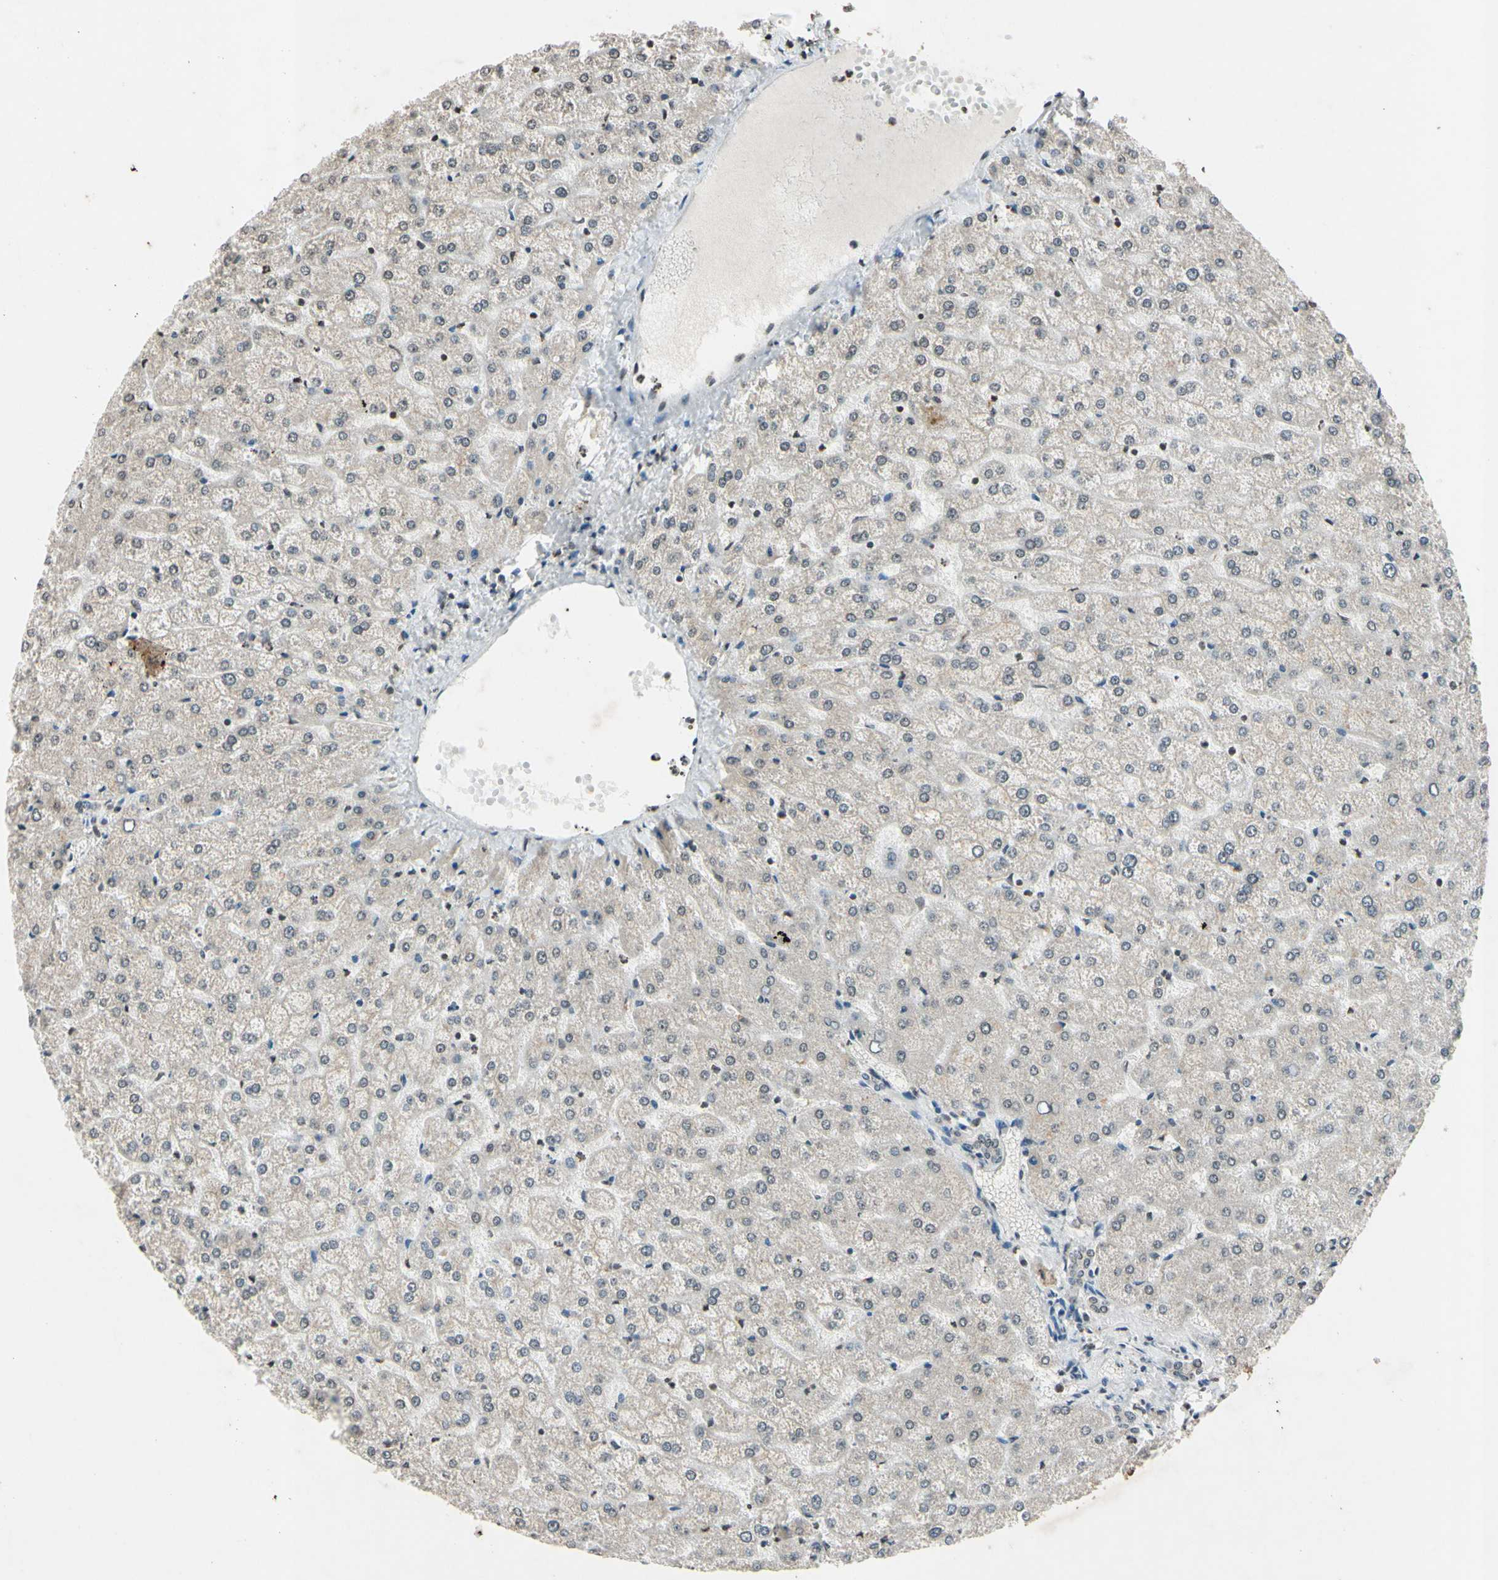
{"staining": {"intensity": "weak", "quantity": ">75%", "location": "cytoplasmic/membranous"}, "tissue": "liver", "cell_type": "Cholangiocytes", "image_type": "normal", "snomed": [{"axis": "morphology", "description": "Normal tissue, NOS"}, {"axis": "topography", "description": "Liver"}], "caption": "Immunohistochemistry staining of benign liver, which reveals low levels of weak cytoplasmic/membranous expression in about >75% of cholangiocytes indicating weak cytoplasmic/membranous protein staining. The staining was performed using DAB (3,3'-diaminobenzidine) (brown) for protein detection and nuclei were counterstained in hematoxylin (blue).", "gene": "CLDN11", "patient": {"sex": "female", "age": 32}}